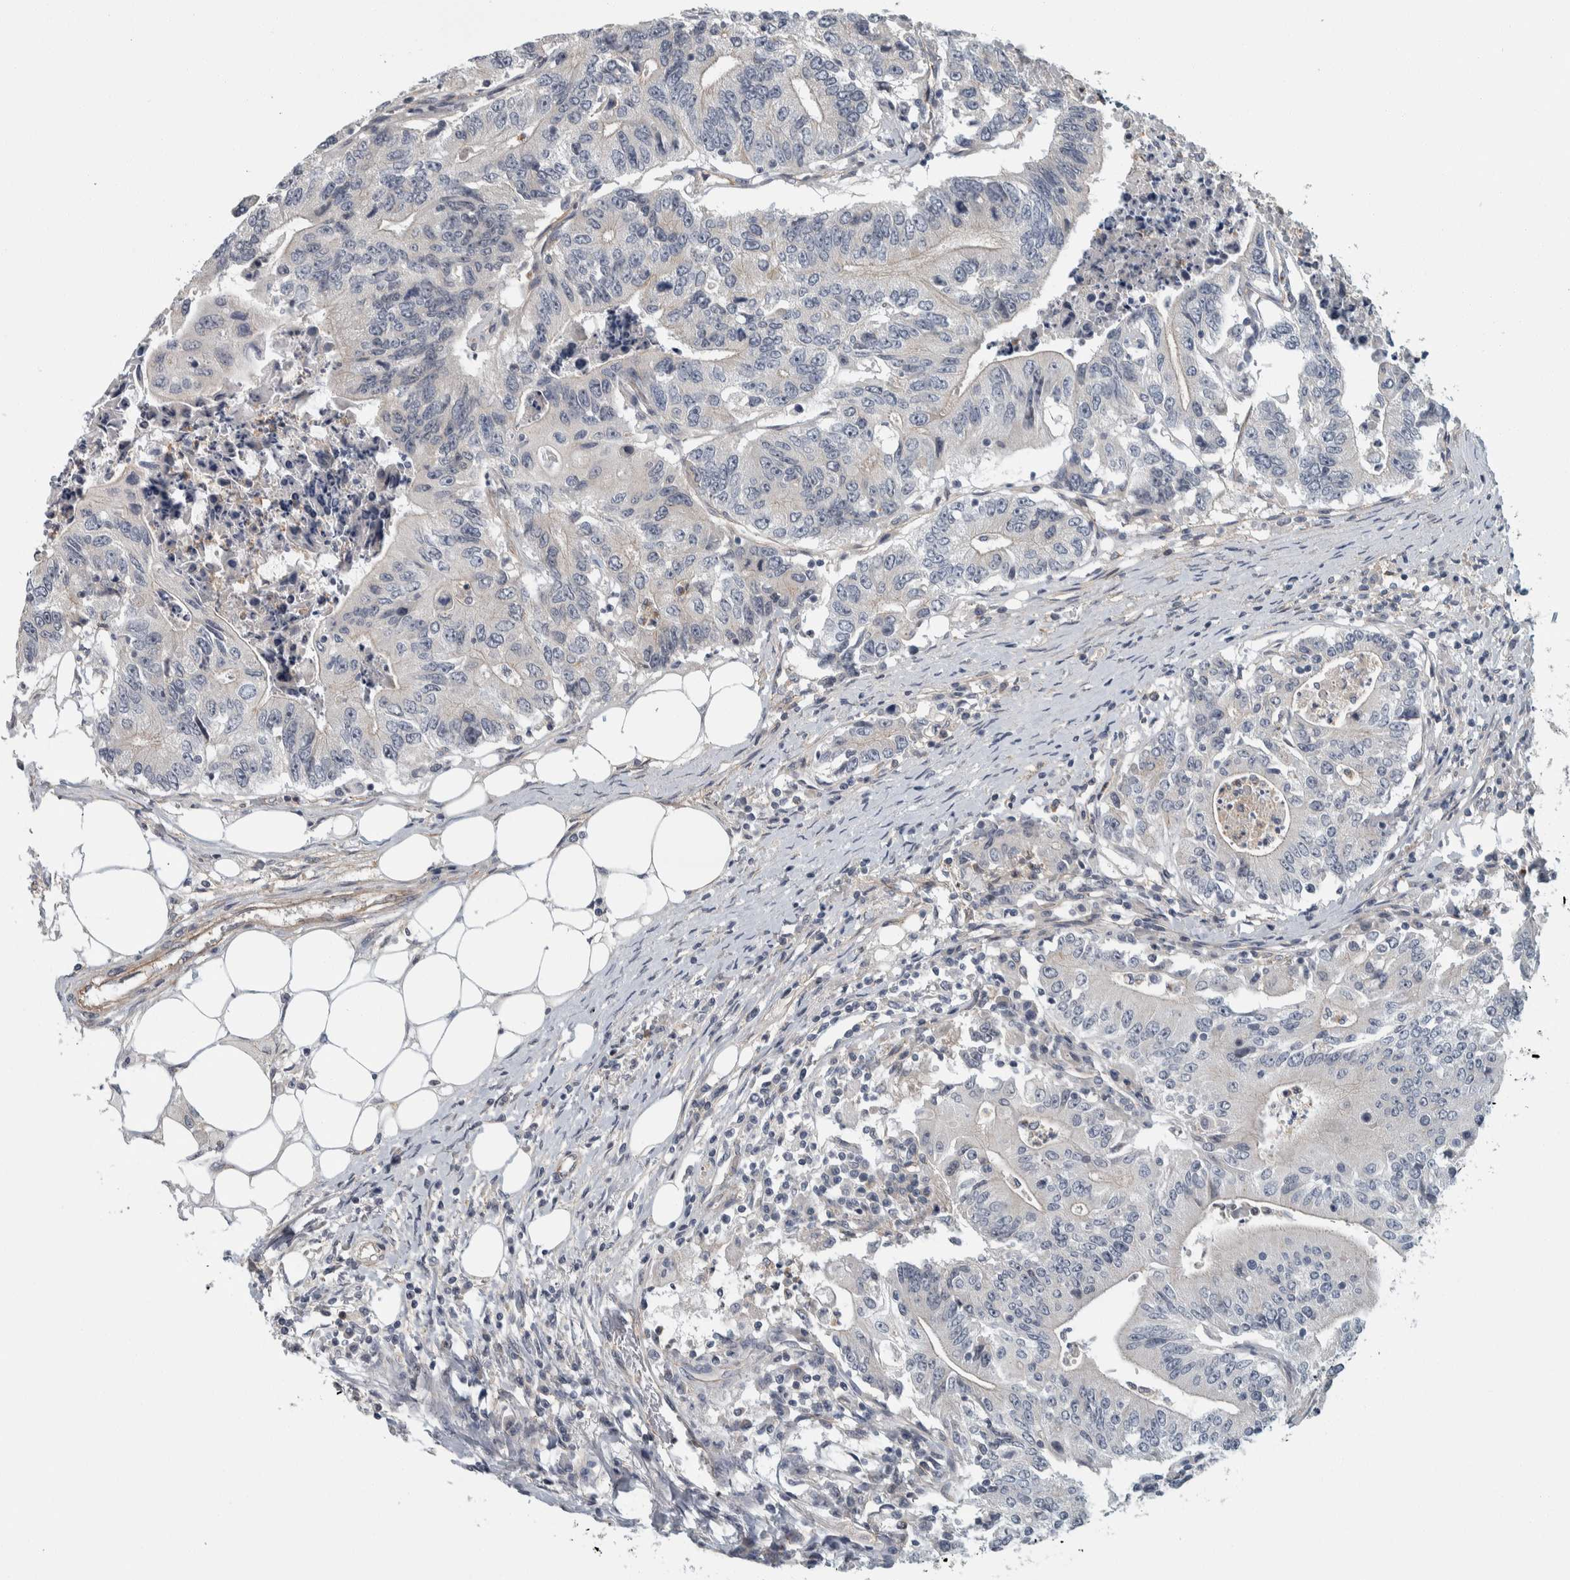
{"staining": {"intensity": "negative", "quantity": "none", "location": "none"}, "tissue": "colorectal cancer", "cell_type": "Tumor cells", "image_type": "cancer", "snomed": [{"axis": "morphology", "description": "Adenocarcinoma, NOS"}, {"axis": "topography", "description": "Colon"}], "caption": "High power microscopy micrograph of an immunohistochemistry (IHC) histopathology image of colorectal cancer, revealing no significant staining in tumor cells.", "gene": "KCNJ3", "patient": {"sex": "female", "age": 77}}